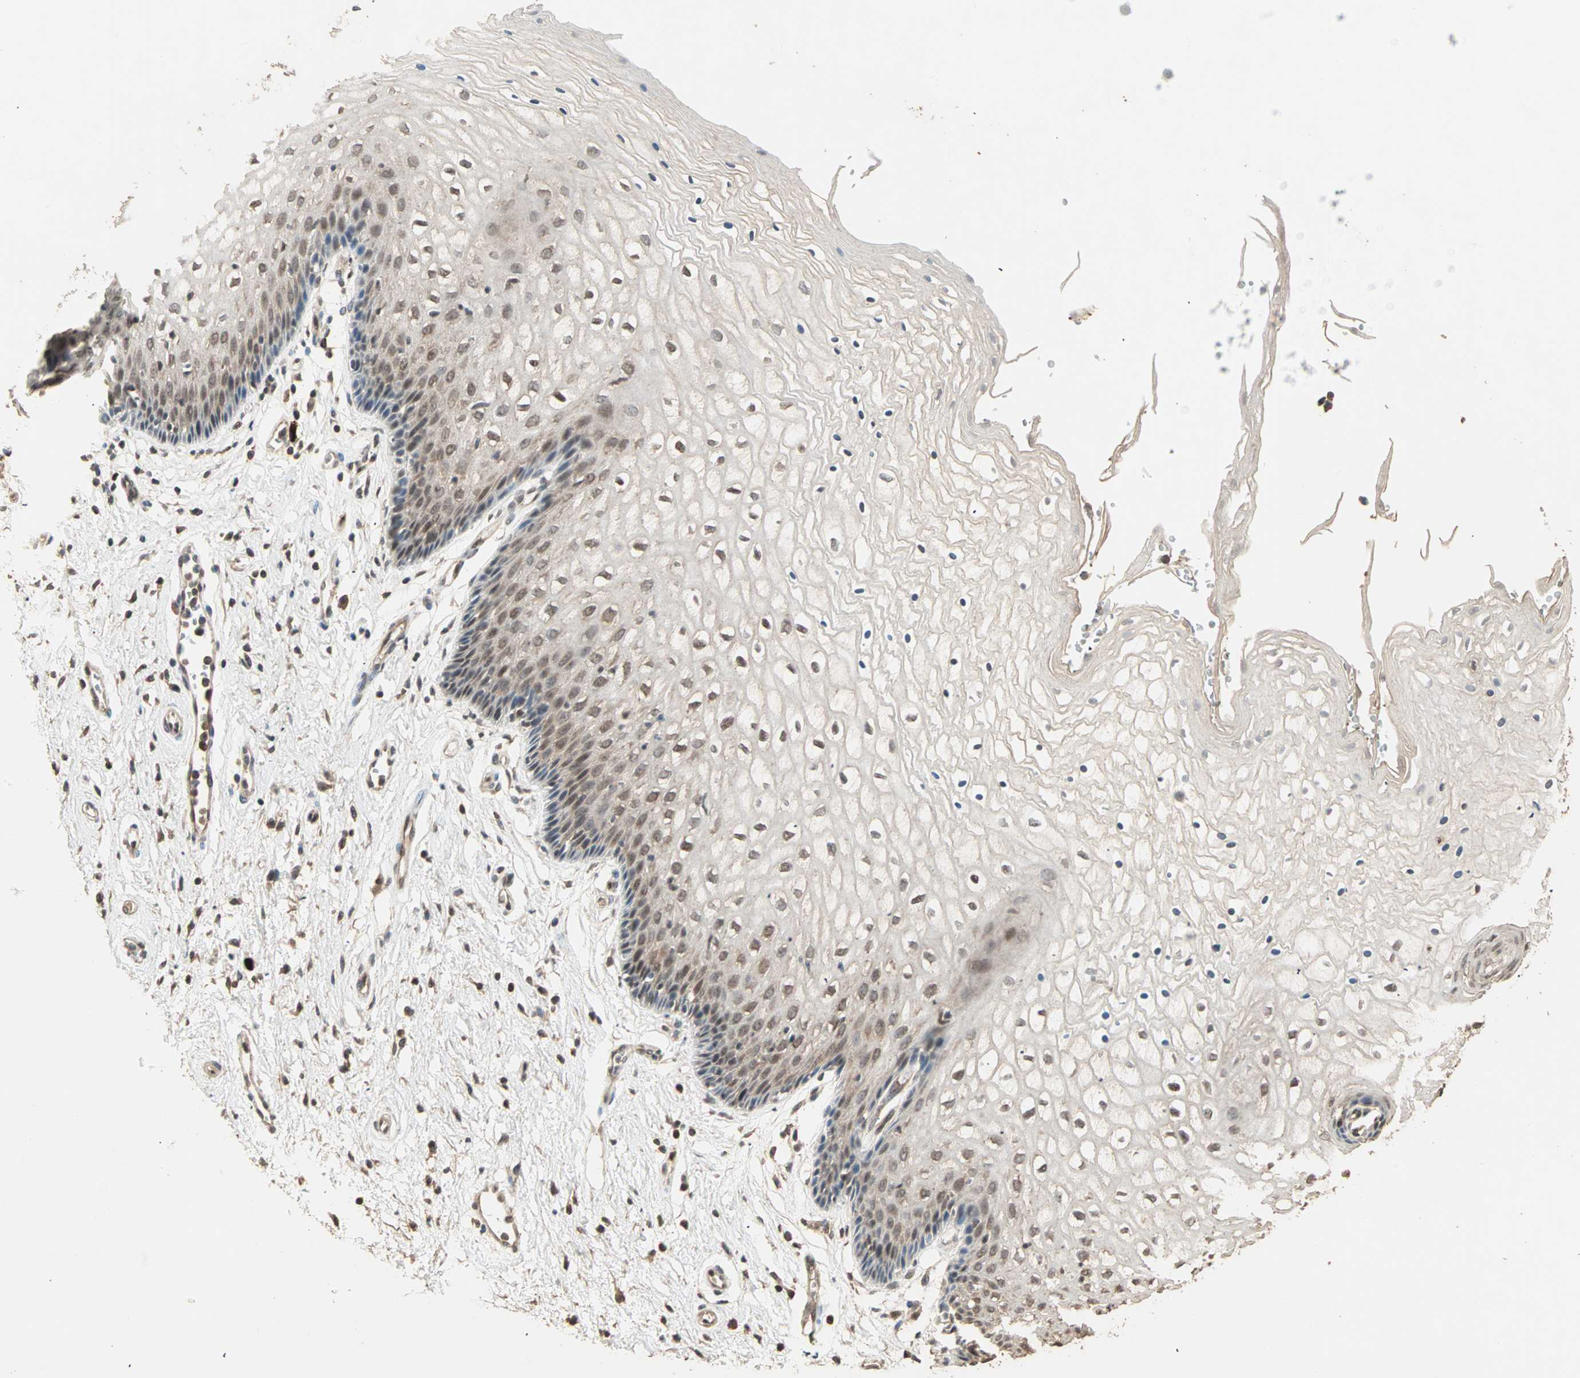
{"staining": {"intensity": "moderate", "quantity": "25%-75%", "location": "cytoplasmic/membranous,nuclear"}, "tissue": "vagina", "cell_type": "Squamous epithelial cells", "image_type": "normal", "snomed": [{"axis": "morphology", "description": "Normal tissue, NOS"}, {"axis": "topography", "description": "Vagina"}], "caption": "A medium amount of moderate cytoplasmic/membranous,nuclear positivity is seen in about 25%-75% of squamous epithelial cells in unremarkable vagina.", "gene": "ZBTB33", "patient": {"sex": "female", "age": 34}}